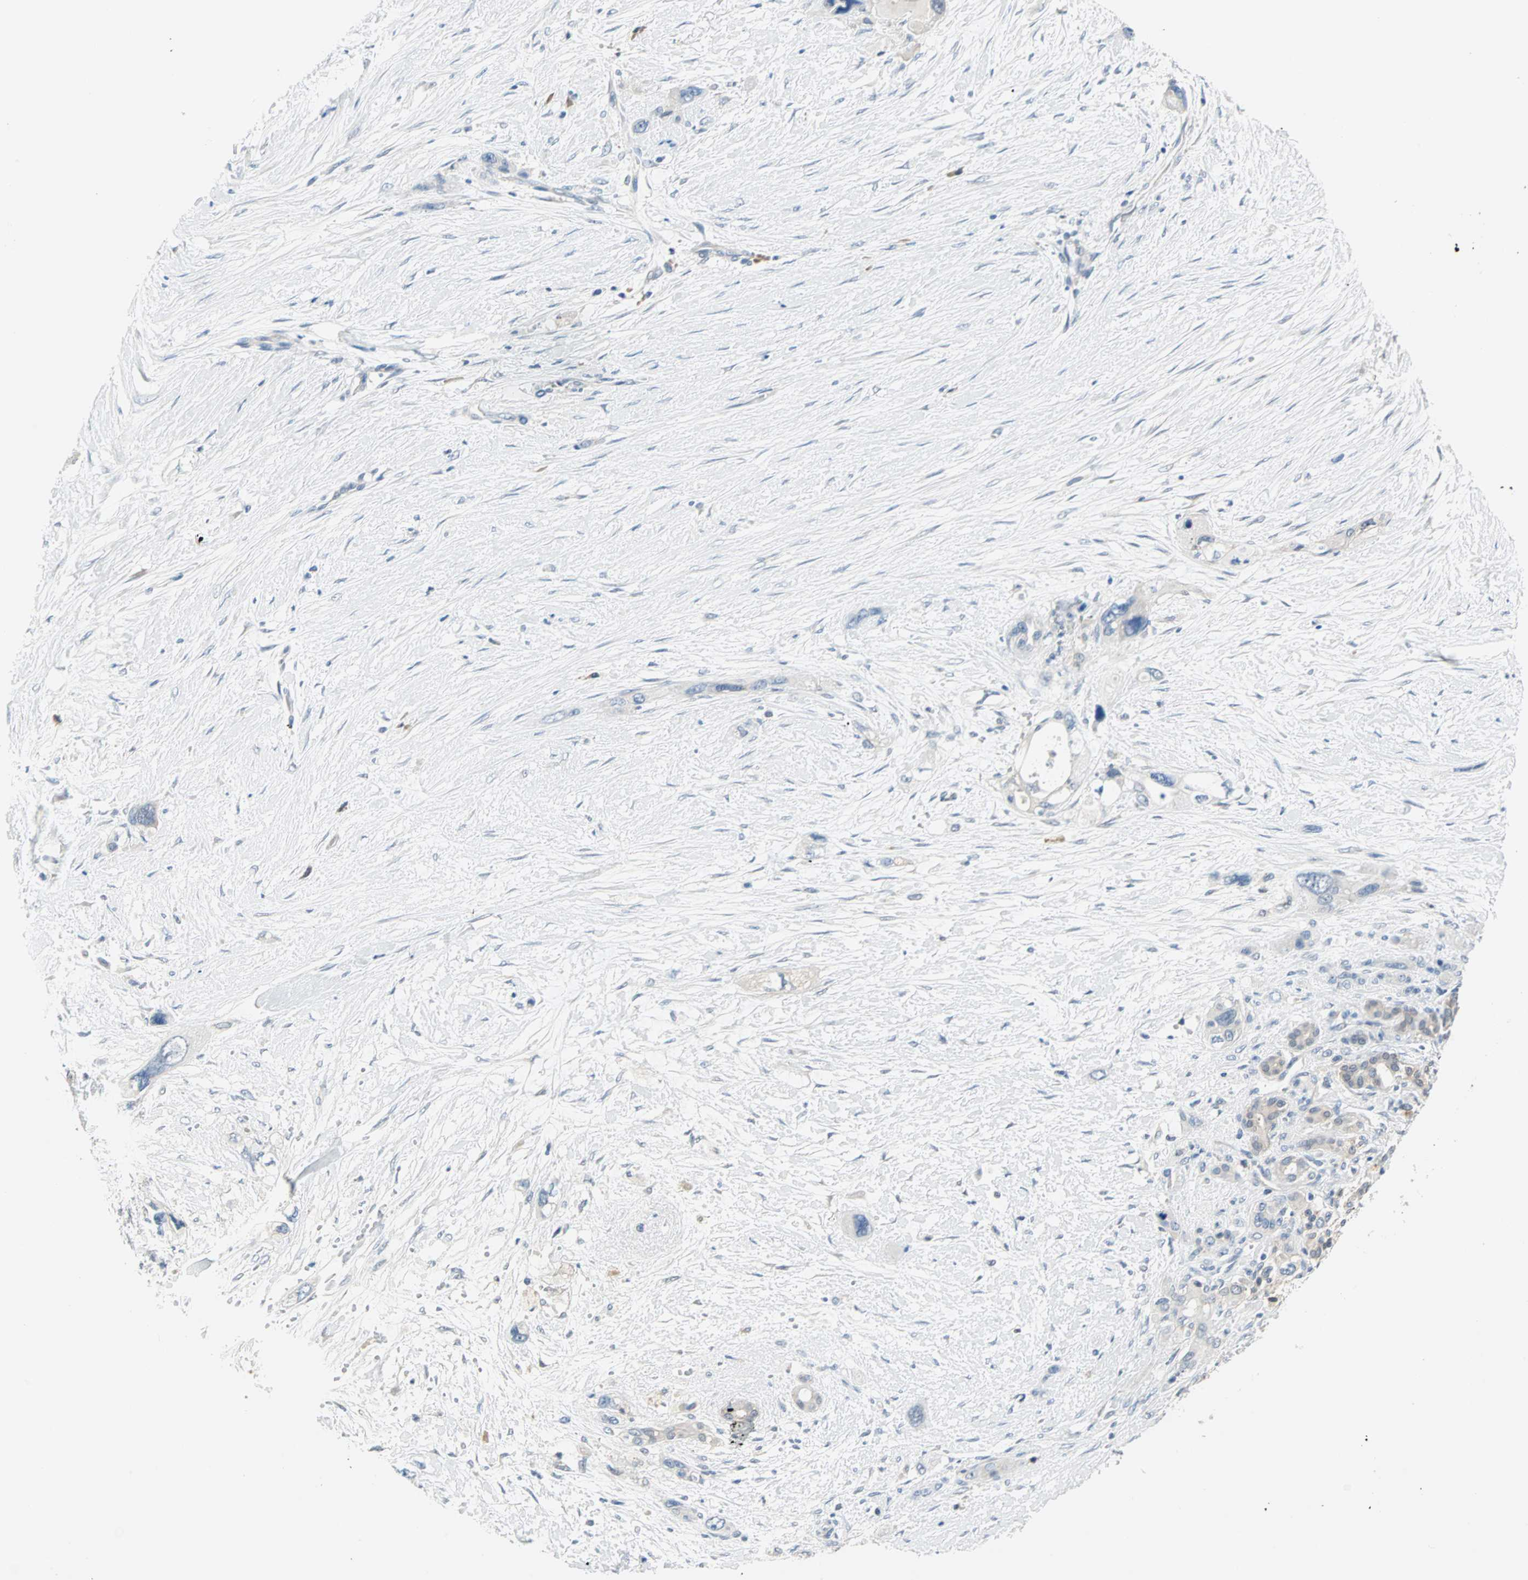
{"staining": {"intensity": "weak", "quantity": "<25%", "location": "cytoplasmic/membranous"}, "tissue": "pancreatic cancer", "cell_type": "Tumor cells", "image_type": "cancer", "snomed": [{"axis": "morphology", "description": "Adenocarcinoma, NOS"}, {"axis": "topography", "description": "Pancreas"}], "caption": "IHC histopathology image of human adenocarcinoma (pancreatic) stained for a protein (brown), which shows no staining in tumor cells.", "gene": "MPI", "patient": {"sex": "male", "age": 46}}